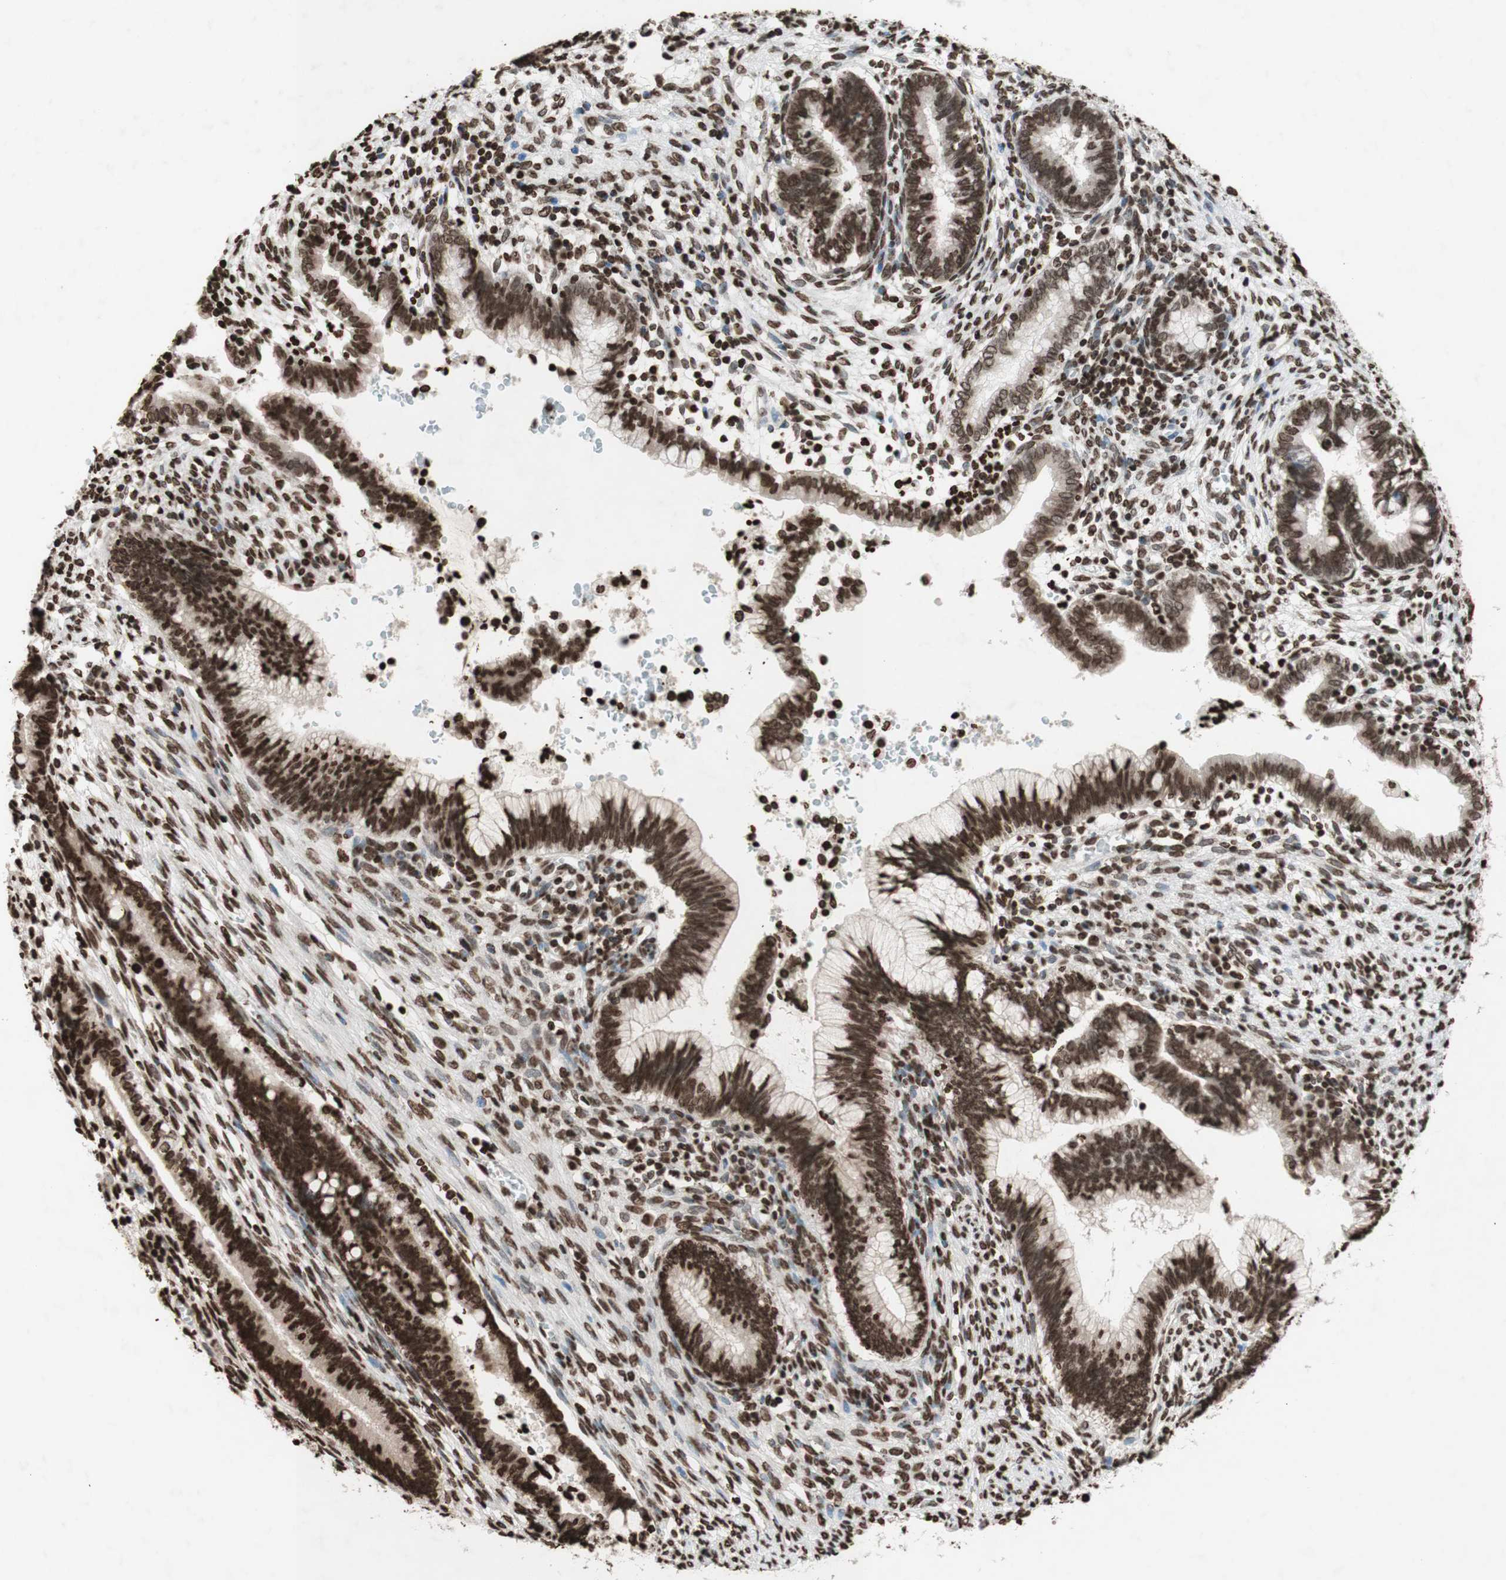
{"staining": {"intensity": "strong", "quantity": ">75%", "location": "nuclear"}, "tissue": "cervical cancer", "cell_type": "Tumor cells", "image_type": "cancer", "snomed": [{"axis": "morphology", "description": "Adenocarcinoma, NOS"}, {"axis": "topography", "description": "Cervix"}], "caption": "Immunohistochemistry of human cervical adenocarcinoma displays high levels of strong nuclear positivity in approximately >75% of tumor cells. Immunohistochemistry (ihc) stains the protein in brown and the nuclei are stained blue.", "gene": "NCOA3", "patient": {"sex": "female", "age": 44}}